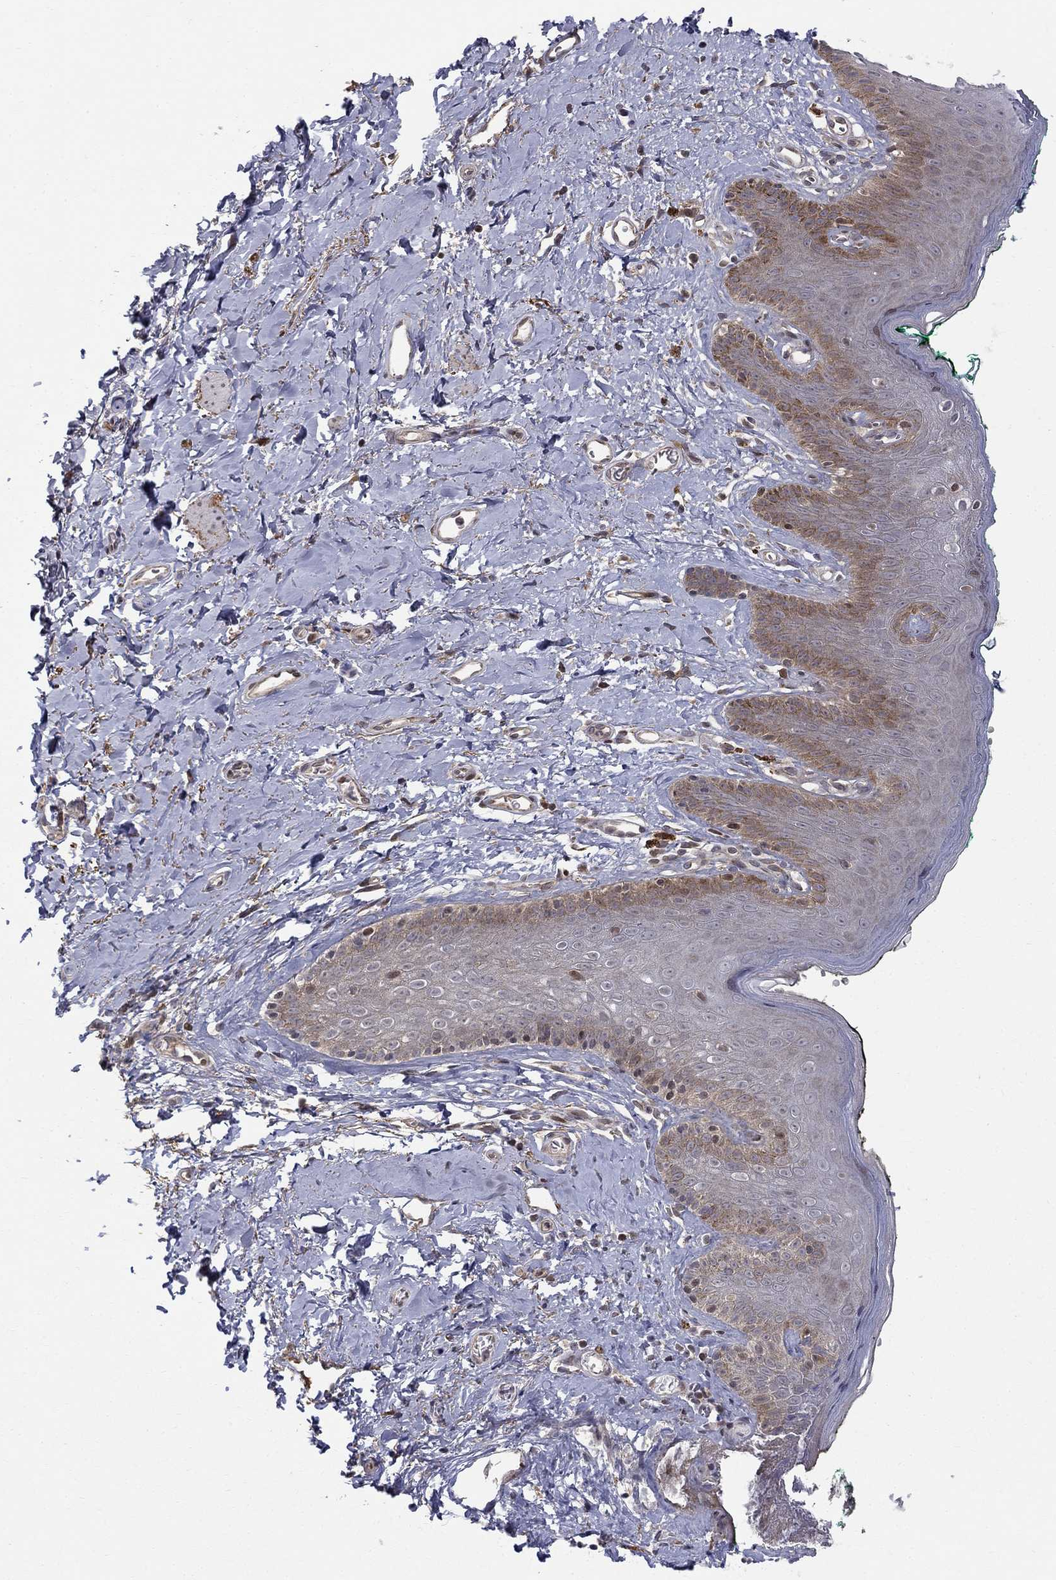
{"staining": {"intensity": "moderate", "quantity": "<25%", "location": "cytoplasmic/membranous"}, "tissue": "skin", "cell_type": "Epidermal cells", "image_type": "normal", "snomed": [{"axis": "morphology", "description": "Normal tissue, NOS"}, {"axis": "topography", "description": "Vulva"}], "caption": "Skin stained for a protein (brown) exhibits moderate cytoplasmic/membranous positive expression in about <25% of epidermal cells.", "gene": "WDR19", "patient": {"sex": "female", "age": 66}}